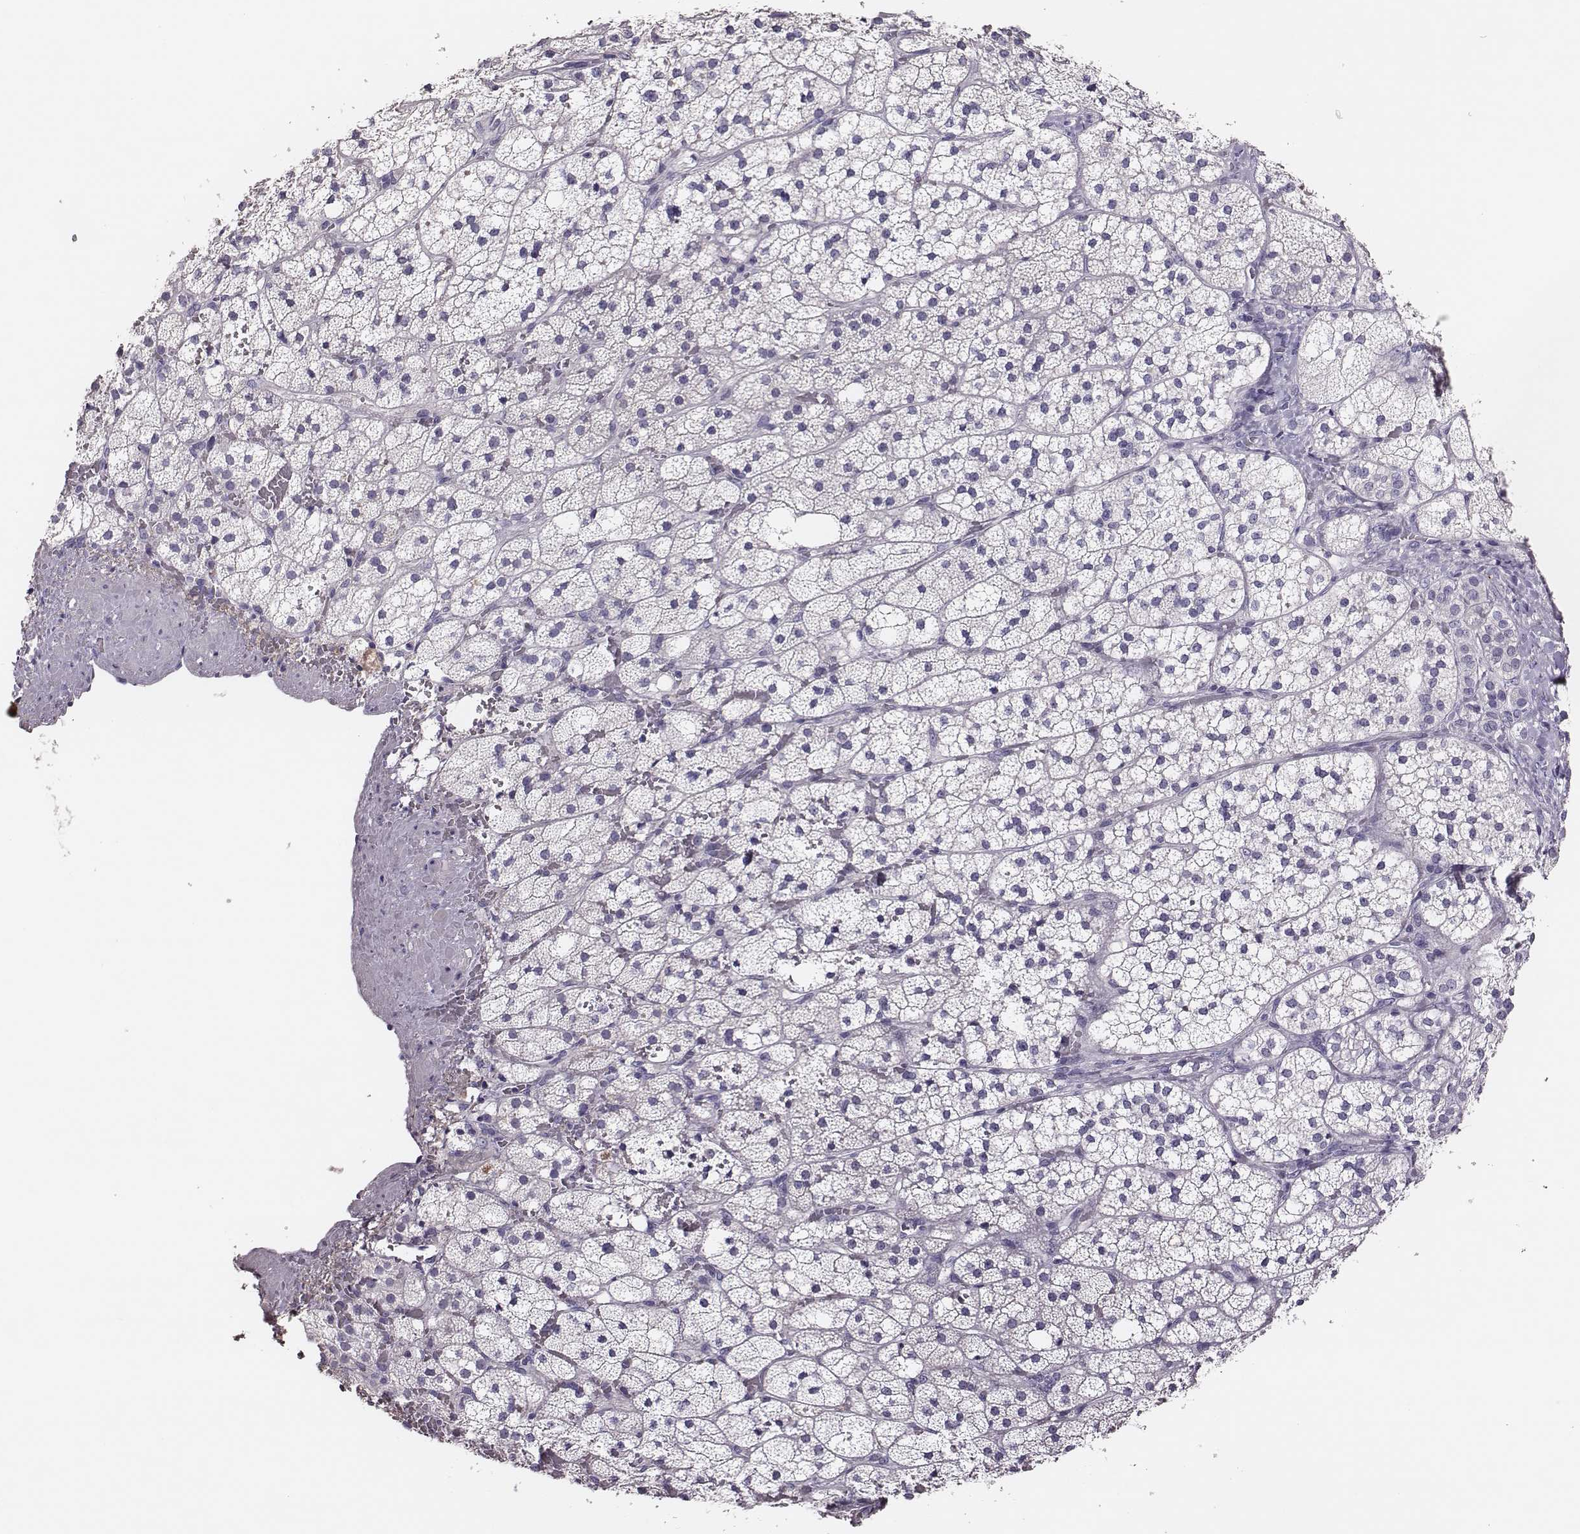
{"staining": {"intensity": "negative", "quantity": "none", "location": "none"}, "tissue": "adrenal gland", "cell_type": "Glandular cells", "image_type": "normal", "snomed": [{"axis": "morphology", "description": "Normal tissue, NOS"}, {"axis": "topography", "description": "Adrenal gland"}], "caption": "There is no significant expression in glandular cells of adrenal gland. The staining was performed using DAB to visualize the protein expression in brown, while the nuclei were stained in blue with hematoxylin (Magnification: 20x).", "gene": "P2RY10", "patient": {"sex": "male", "age": 53}}